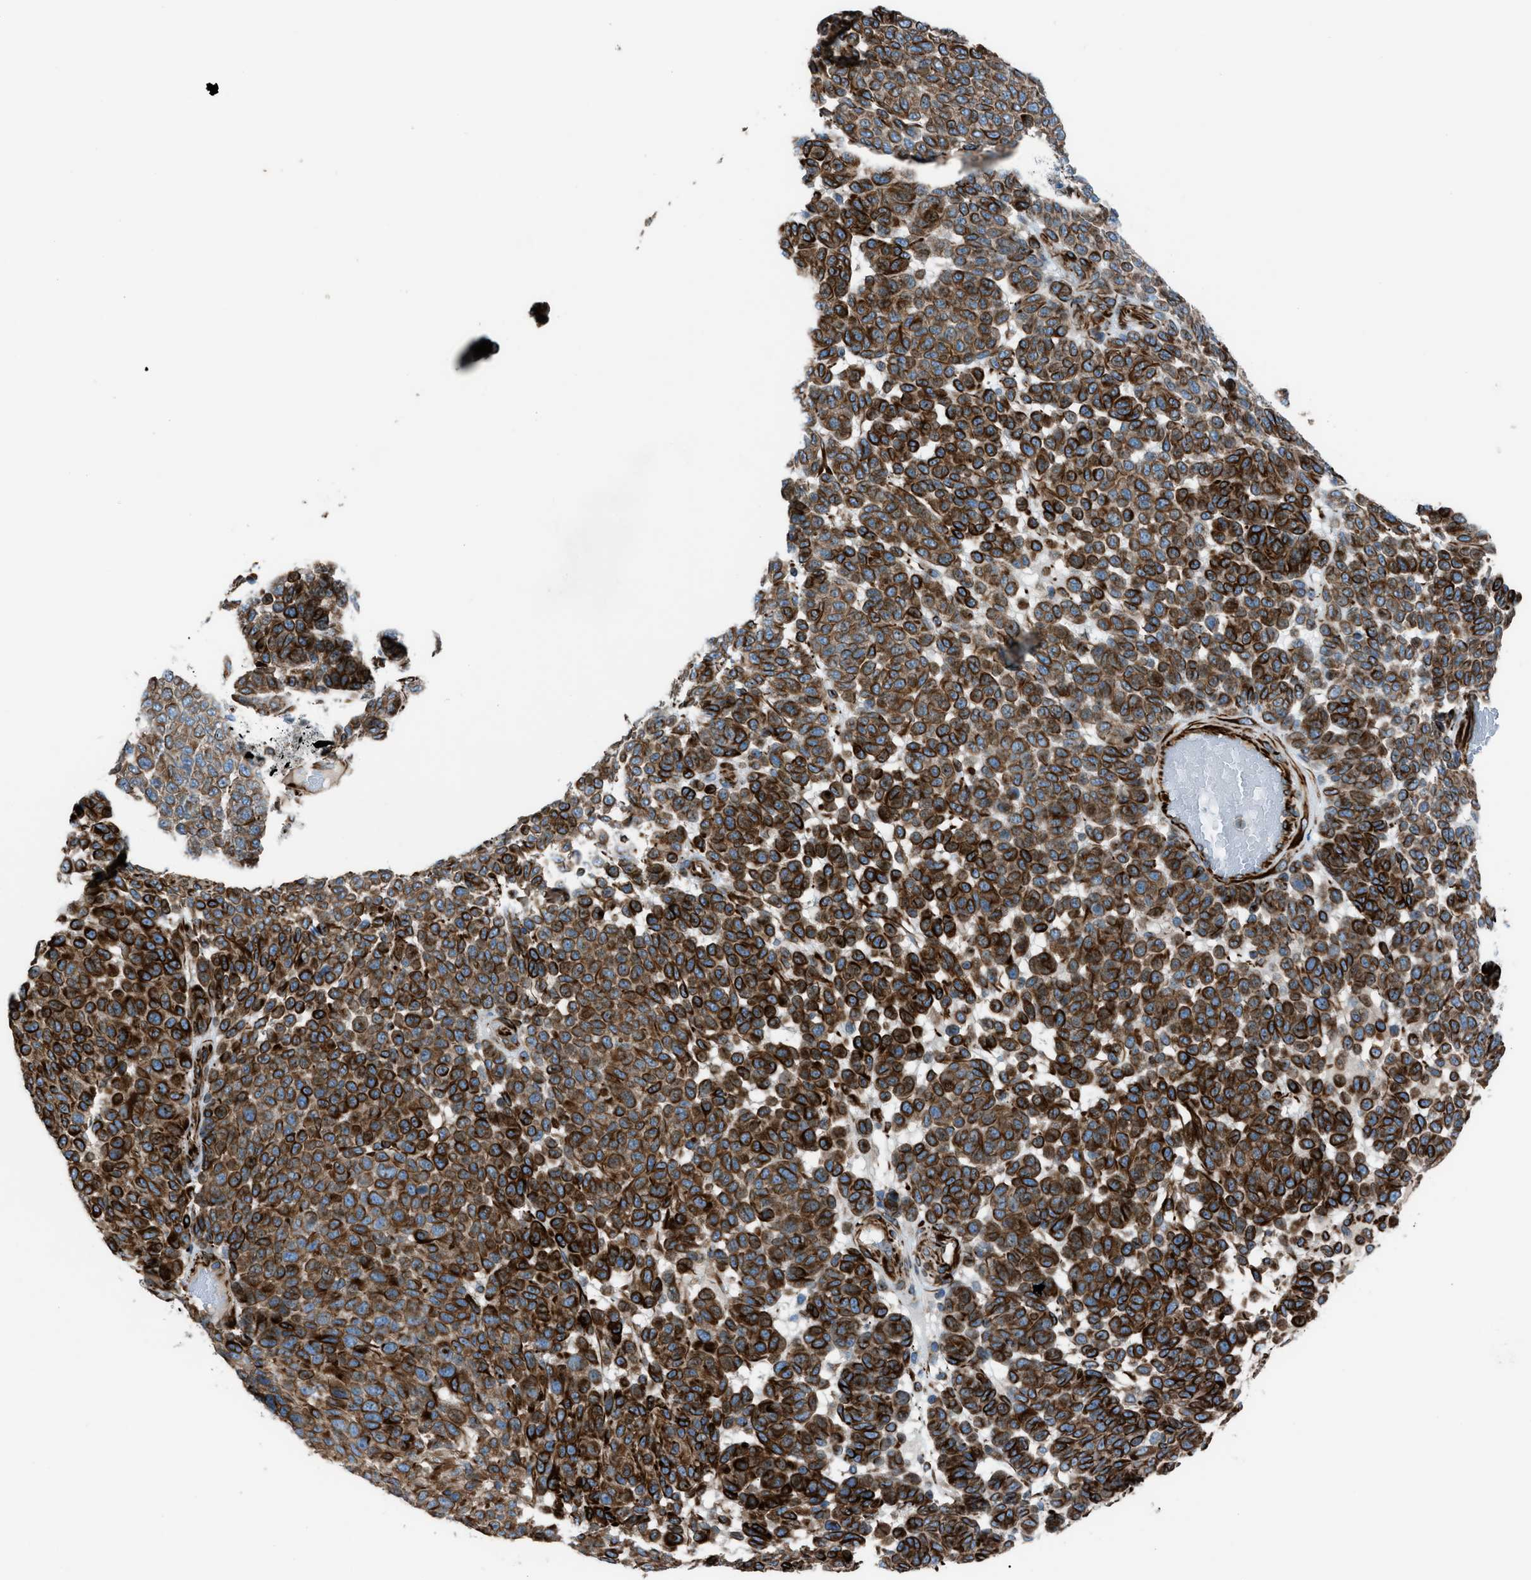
{"staining": {"intensity": "strong", "quantity": ">75%", "location": "cytoplasmic/membranous"}, "tissue": "melanoma", "cell_type": "Tumor cells", "image_type": "cancer", "snomed": [{"axis": "morphology", "description": "Malignant melanoma, NOS"}, {"axis": "topography", "description": "Skin"}], "caption": "This micrograph reveals malignant melanoma stained with IHC to label a protein in brown. The cytoplasmic/membranous of tumor cells show strong positivity for the protein. Nuclei are counter-stained blue.", "gene": "CABP7", "patient": {"sex": "male", "age": 59}}